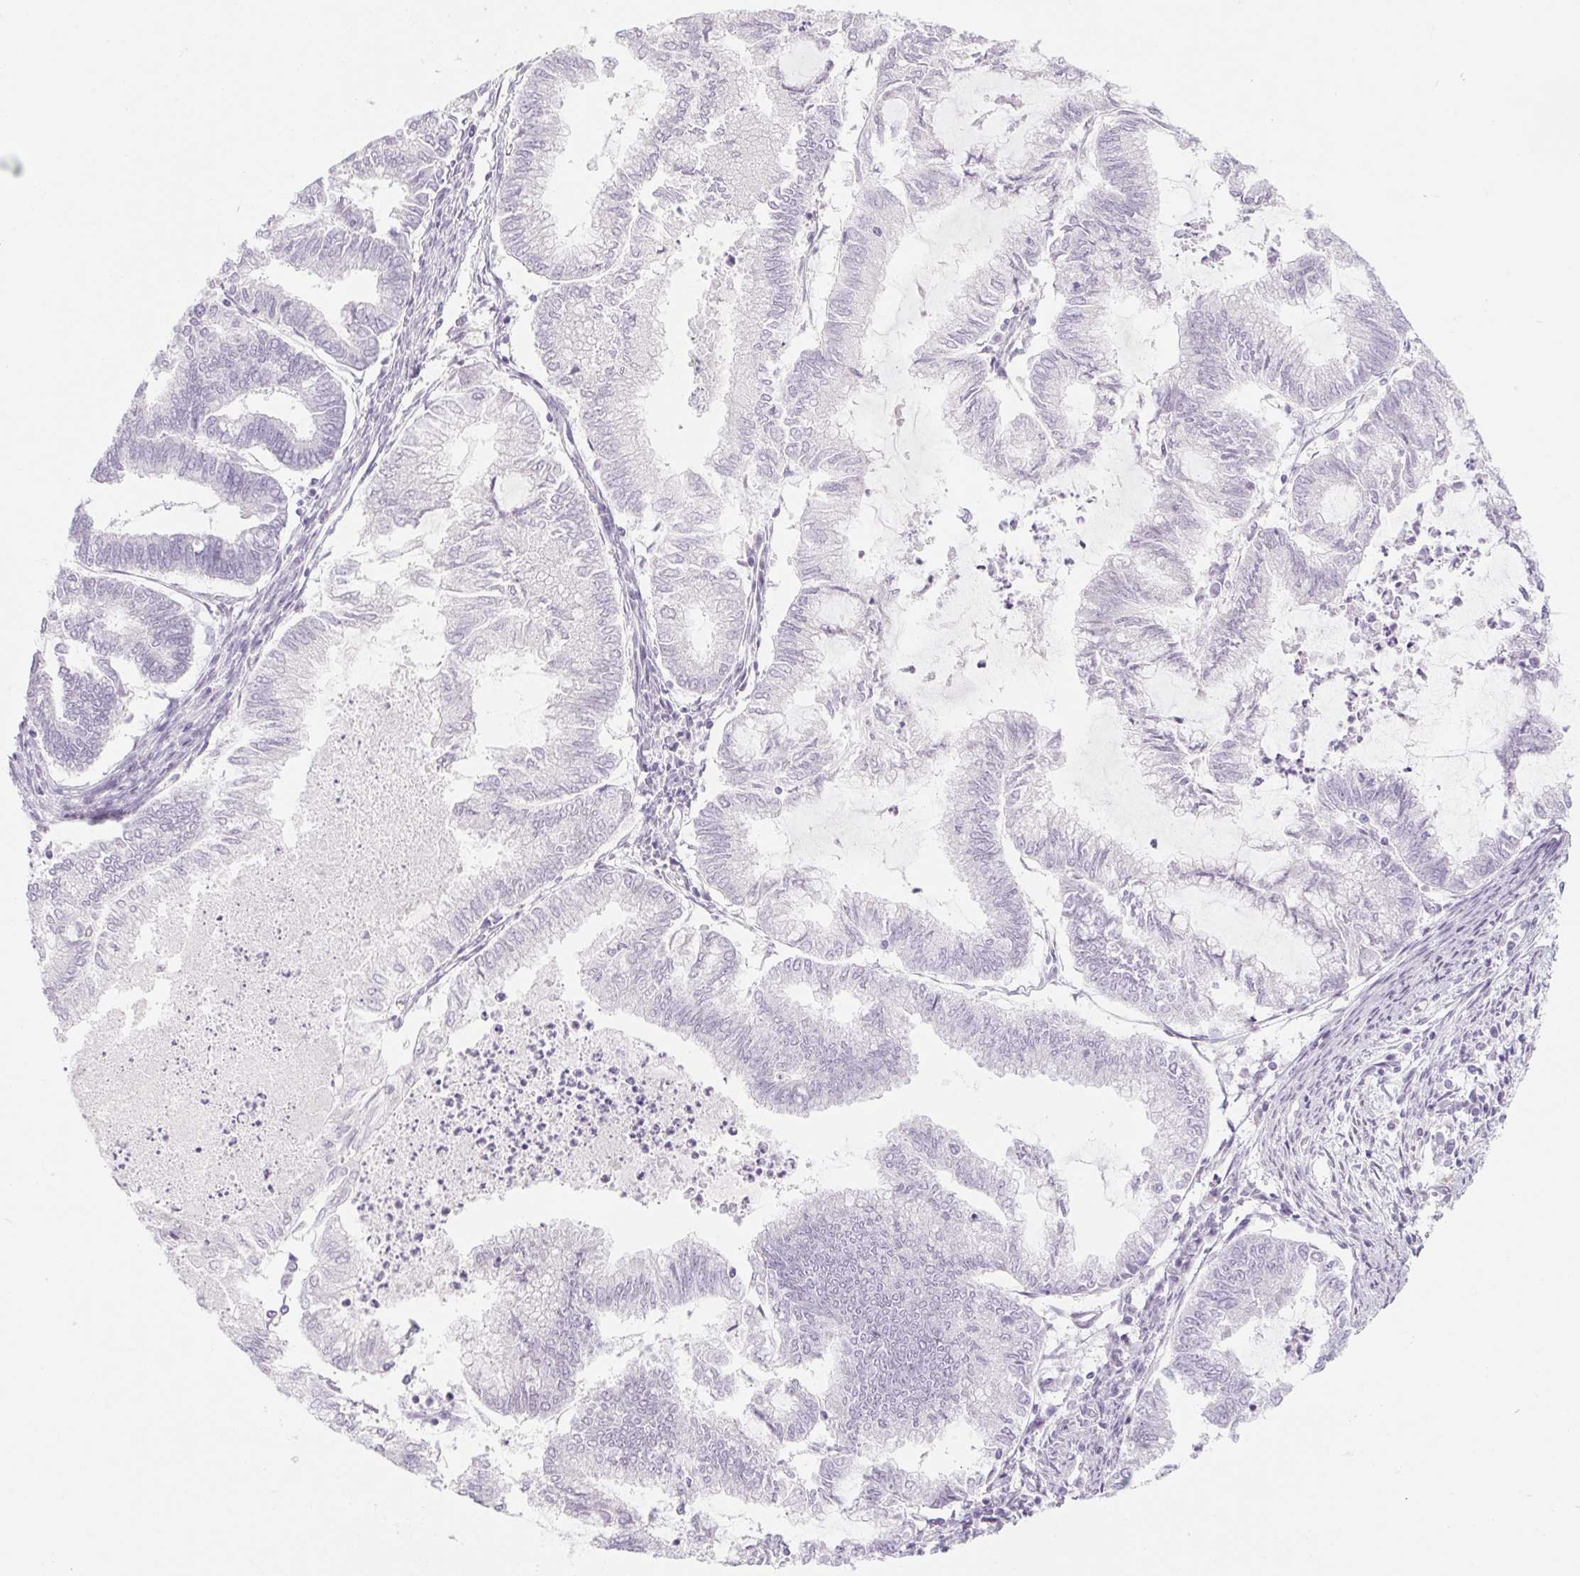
{"staining": {"intensity": "negative", "quantity": "none", "location": "none"}, "tissue": "endometrial cancer", "cell_type": "Tumor cells", "image_type": "cancer", "snomed": [{"axis": "morphology", "description": "Adenocarcinoma, NOS"}, {"axis": "topography", "description": "Endometrium"}], "caption": "Histopathology image shows no significant protein expression in tumor cells of endometrial adenocarcinoma. (Brightfield microscopy of DAB (3,3'-diaminobenzidine) IHC at high magnification).", "gene": "KCNQ2", "patient": {"sex": "female", "age": 79}}